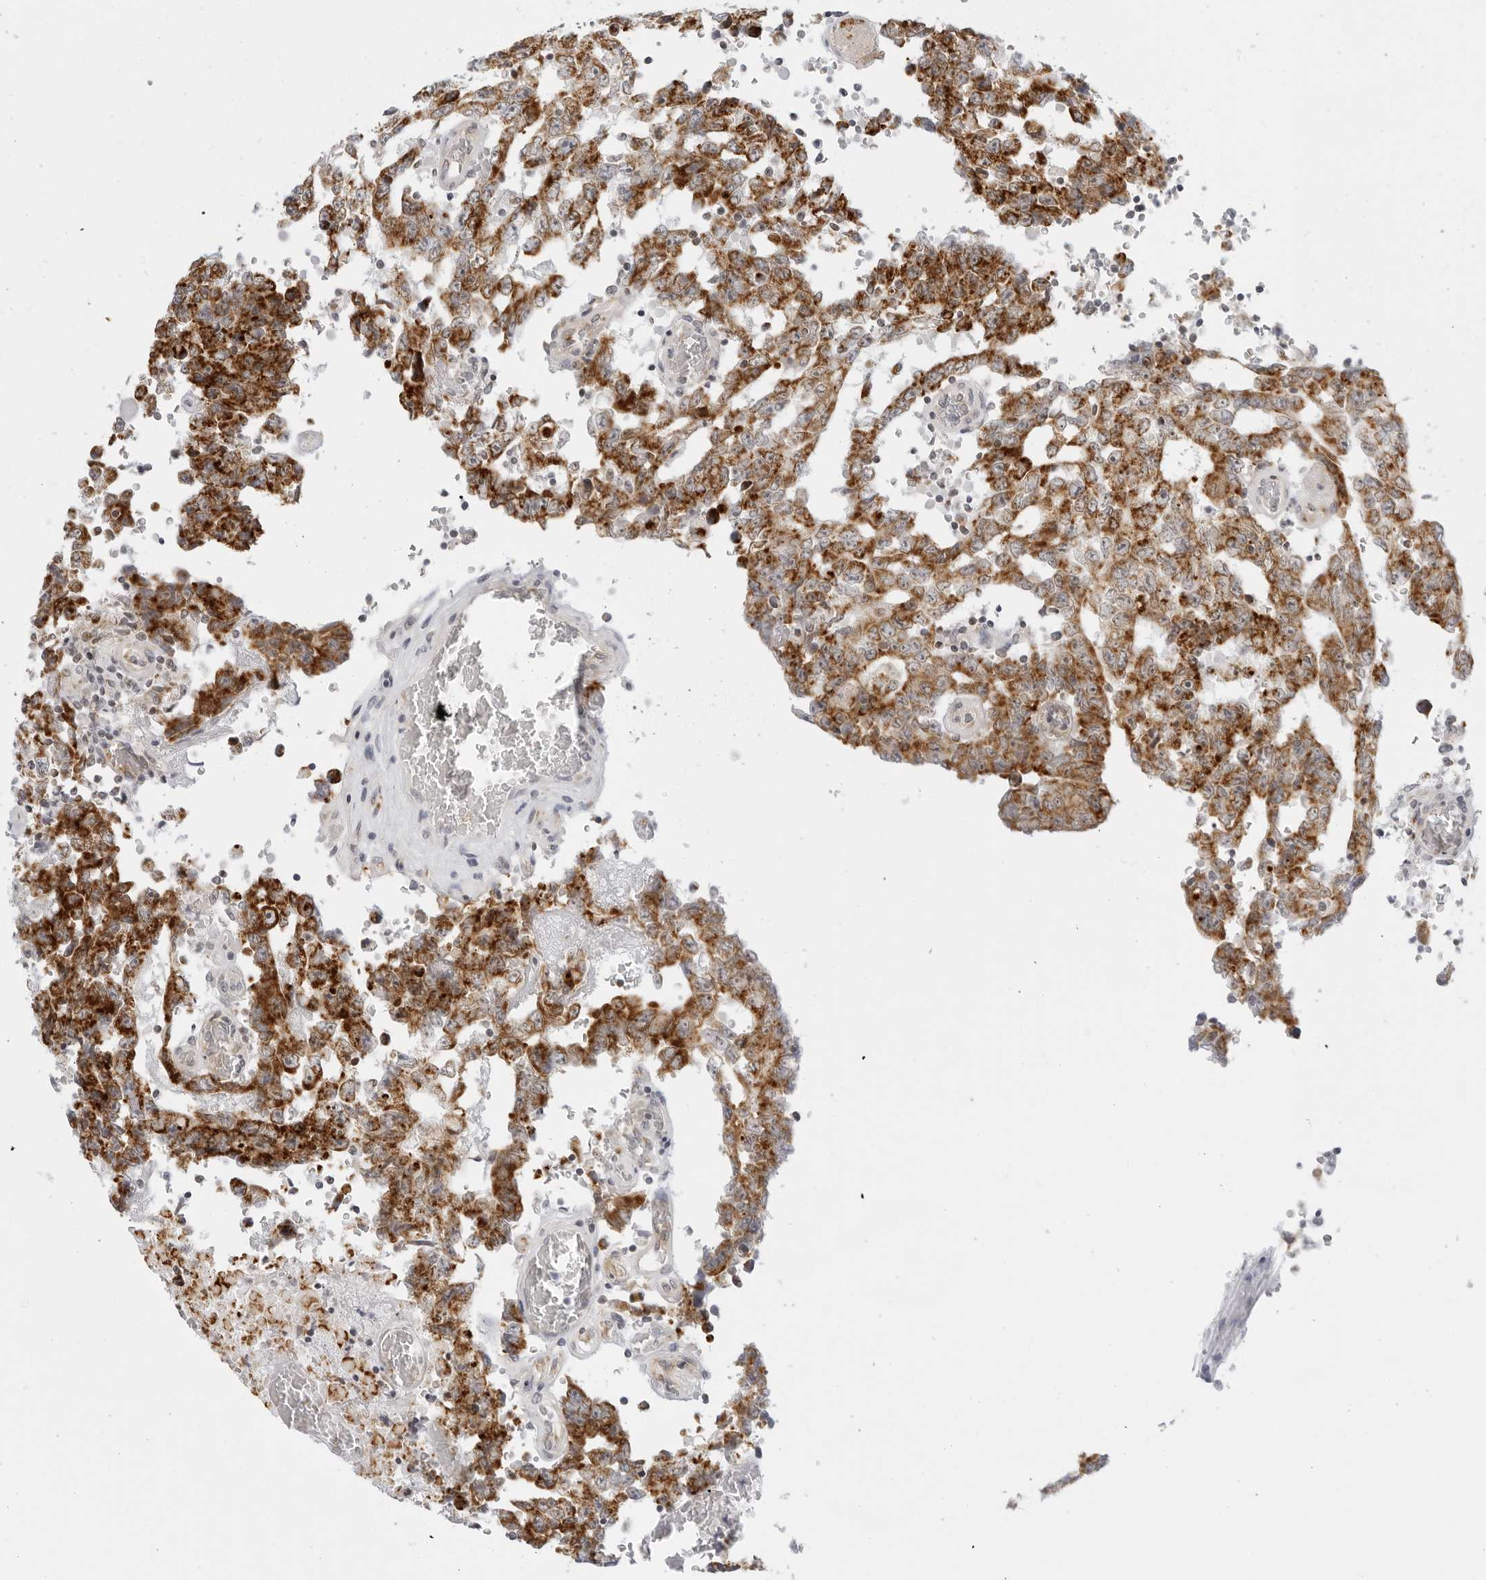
{"staining": {"intensity": "strong", "quantity": ">75%", "location": "cytoplasmic/membranous"}, "tissue": "testis cancer", "cell_type": "Tumor cells", "image_type": "cancer", "snomed": [{"axis": "morphology", "description": "Carcinoma, Embryonal, NOS"}, {"axis": "topography", "description": "Testis"}], "caption": "This is an image of immunohistochemistry (IHC) staining of embryonal carcinoma (testis), which shows strong positivity in the cytoplasmic/membranous of tumor cells.", "gene": "CIART", "patient": {"sex": "male", "age": 26}}